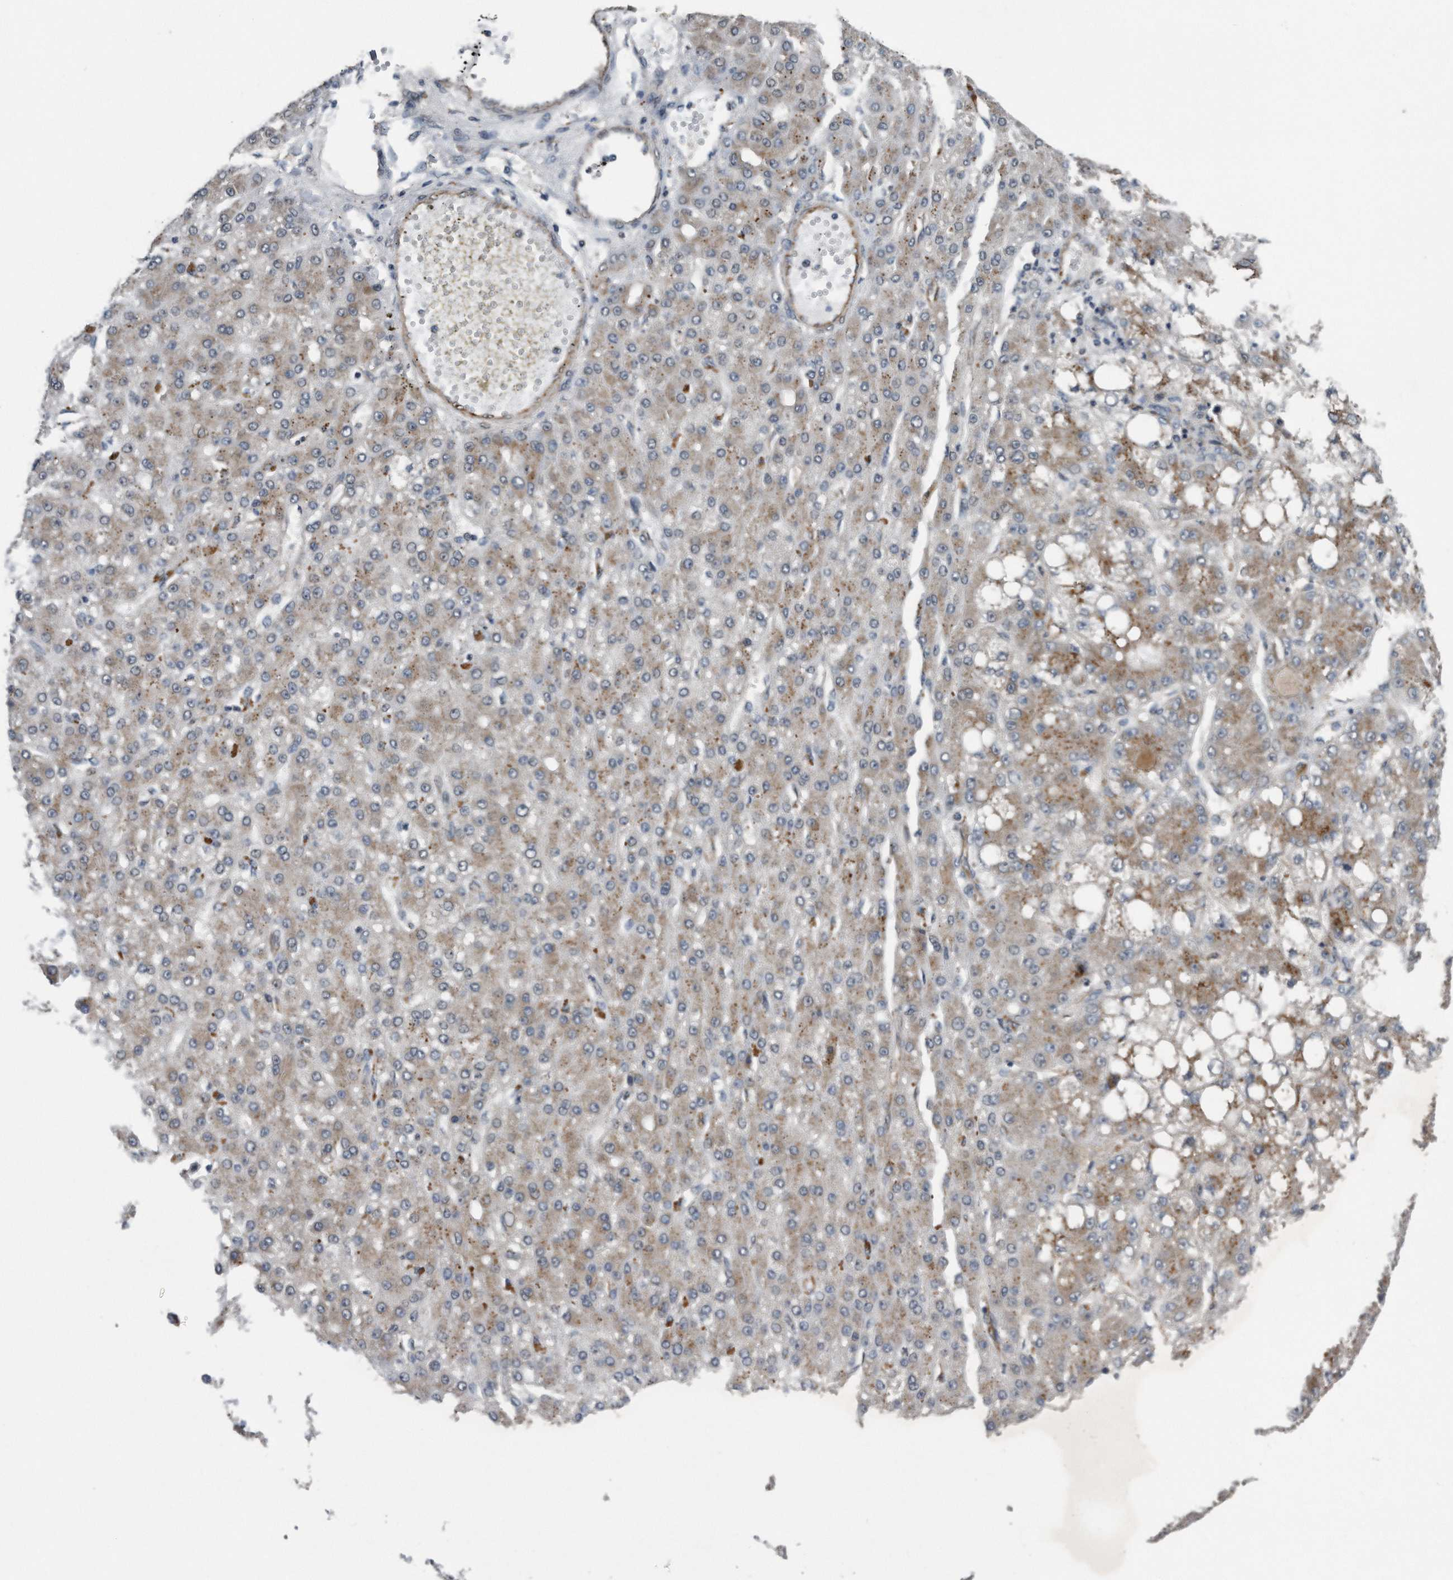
{"staining": {"intensity": "weak", "quantity": ">75%", "location": "cytoplasmic/membranous"}, "tissue": "liver cancer", "cell_type": "Tumor cells", "image_type": "cancer", "snomed": [{"axis": "morphology", "description": "Carcinoma, Hepatocellular, NOS"}, {"axis": "topography", "description": "Liver"}], "caption": "This is a photomicrograph of IHC staining of liver cancer (hepatocellular carcinoma), which shows weak expression in the cytoplasmic/membranous of tumor cells.", "gene": "LYRM4", "patient": {"sex": "male", "age": 67}}